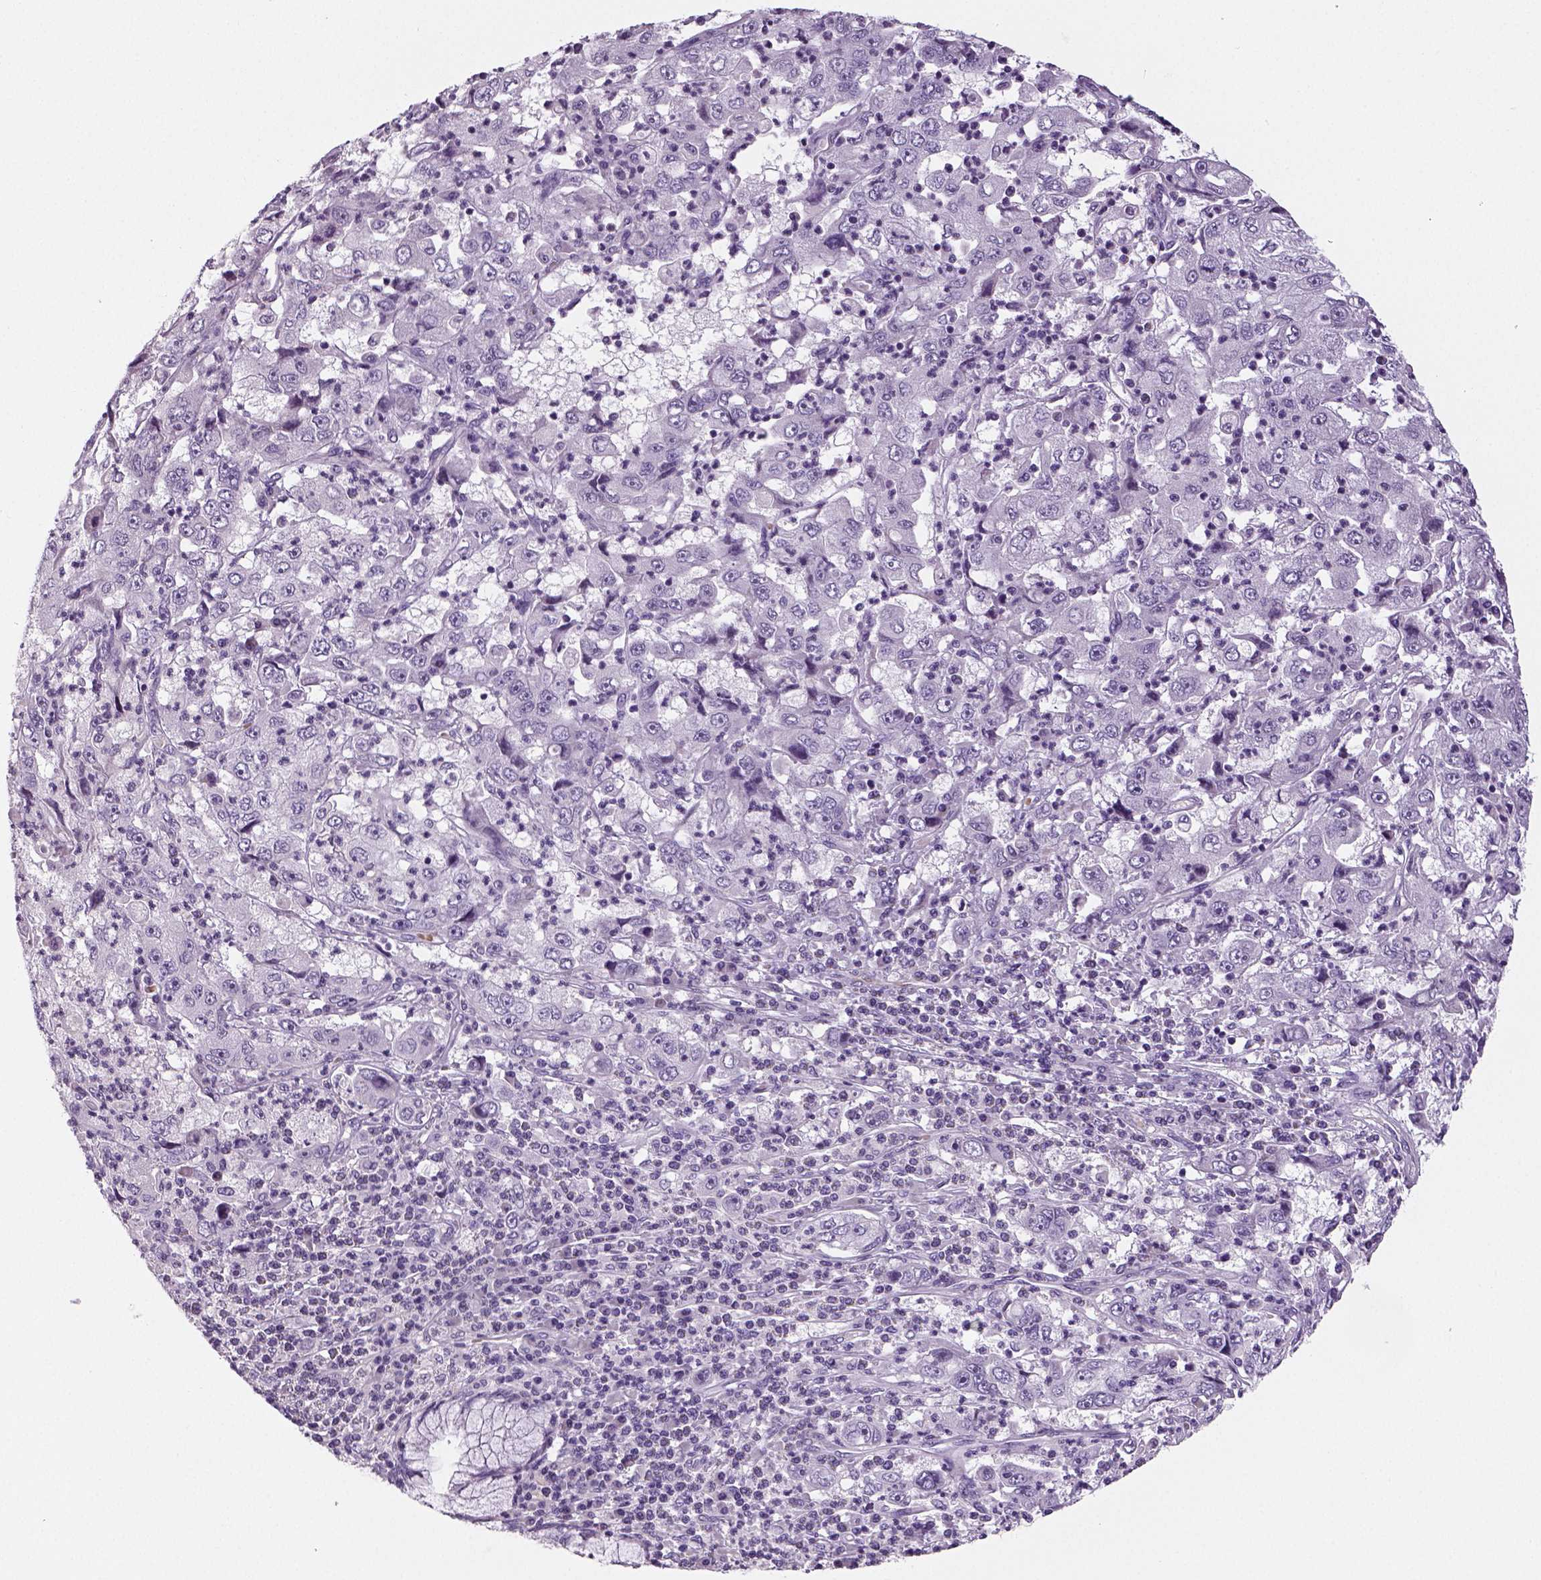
{"staining": {"intensity": "negative", "quantity": "none", "location": "none"}, "tissue": "cervical cancer", "cell_type": "Tumor cells", "image_type": "cancer", "snomed": [{"axis": "morphology", "description": "Squamous cell carcinoma, NOS"}, {"axis": "topography", "description": "Cervix"}], "caption": "DAB (3,3'-diaminobenzidine) immunohistochemical staining of squamous cell carcinoma (cervical) shows no significant expression in tumor cells. The staining was performed using DAB (3,3'-diaminobenzidine) to visualize the protein expression in brown, while the nuclei were stained in blue with hematoxylin (Magnification: 20x).", "gene": "TSPAN7", "patient": {"sex": "female", "age": 36}}